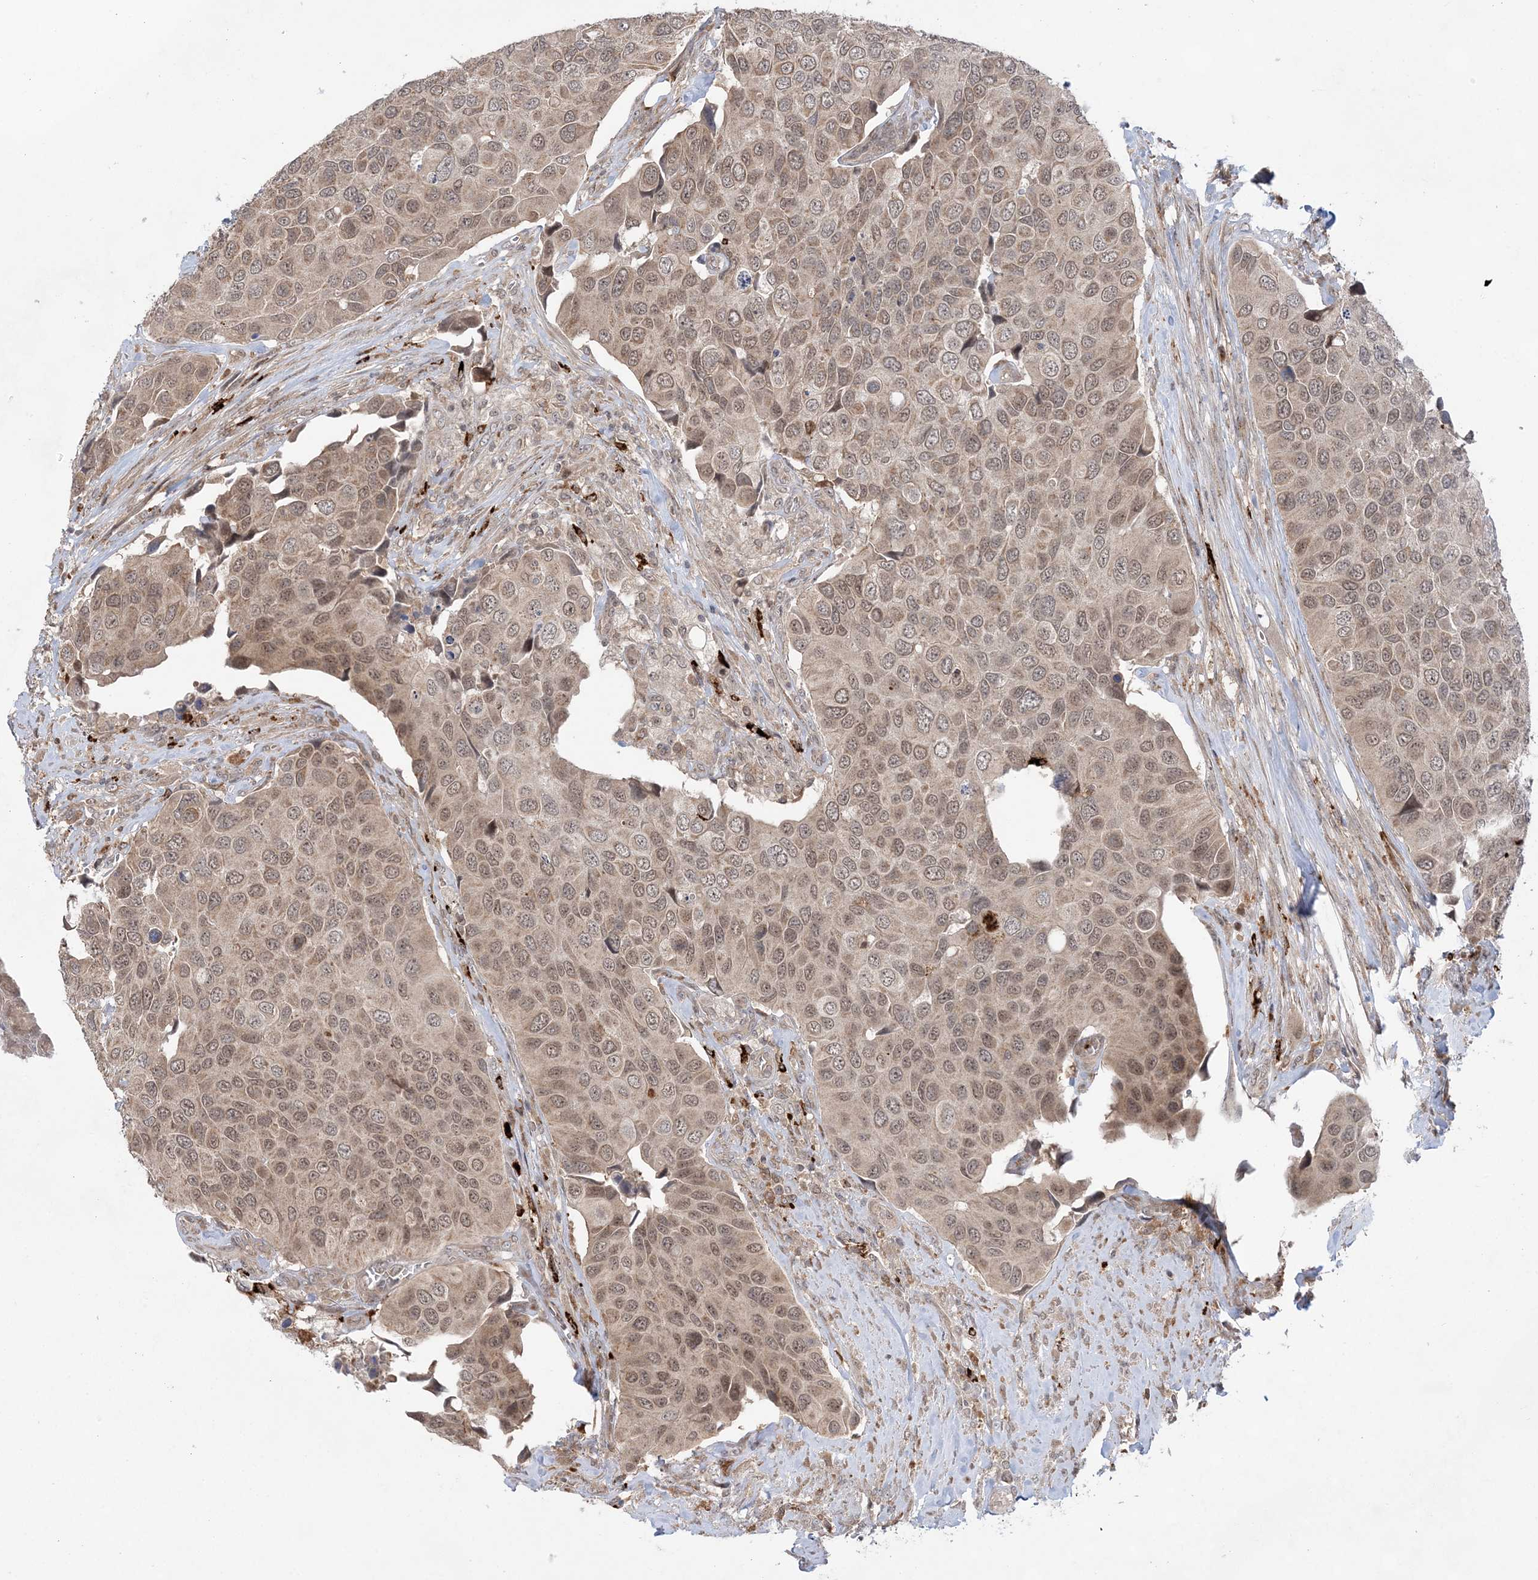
{"staining": {"intensity": "weak", "quantity": ">75%", "location": "cytoplasmic/membranous,nuclear"}, "tissue": "urothelial cancer", "cell_type": "Tumor cells", "image_type": "cancer", "snomed": [{"axis": "morphology", "description": "Urothelial carcinoma, High grade"}, {"axis": "topography", "description": "Urinary bladder"}], "caption": "A brown stain labels weak cytoplasmic/membranous and nuclear expression of a protein in high-grade urothelial carcinoma tumor cells.", "gene": "ANAPC15", "patient": {"sex": "male", "age": 74}}